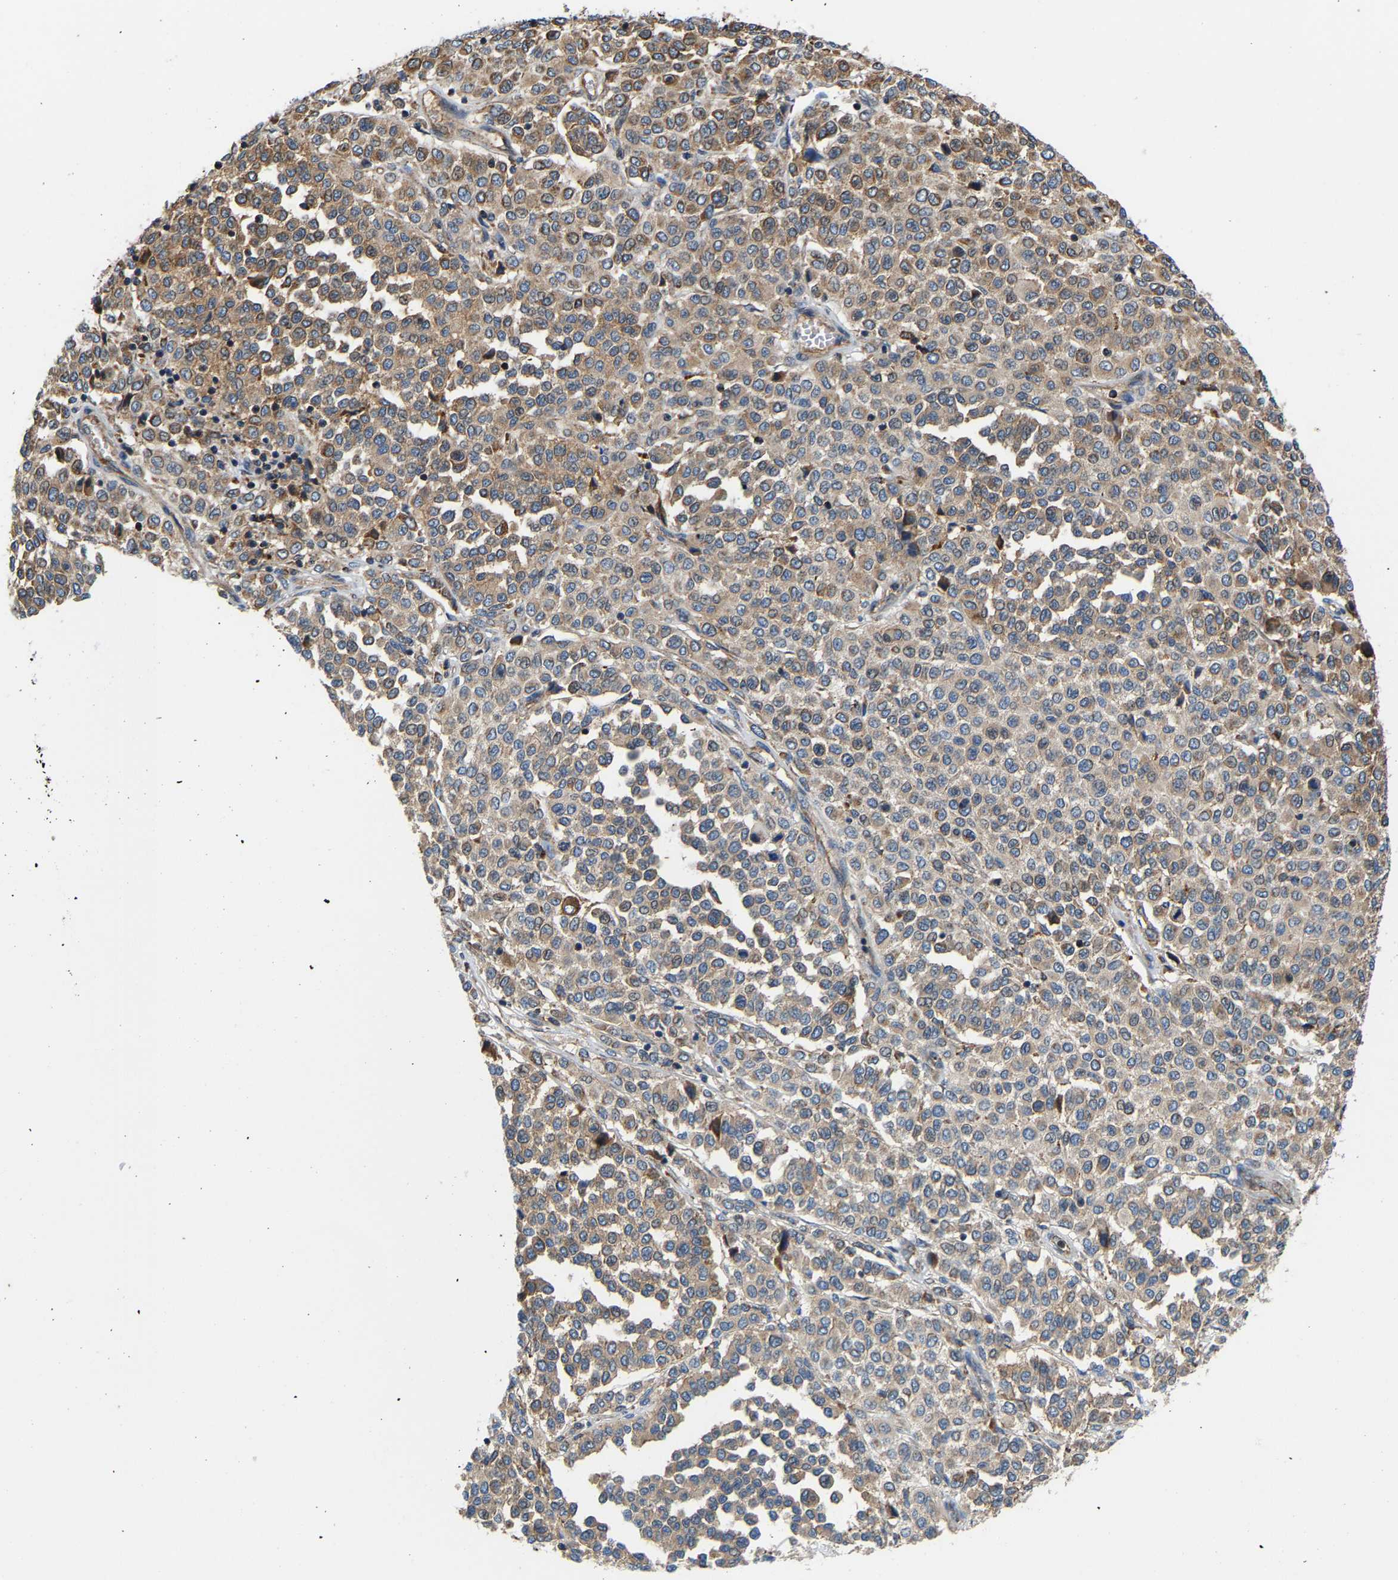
{"staining": {"intensity": "moderate", "quantity": ">75%", "location": "cytoplasmic/membranous"}, "tissue": "melanoma", "cell_type": "Tumor cells", "image_type": "cancer", "snomed": [{"axis": "morphology", "description": "Malignant melanoma, Metastatic site"}, {"axis": "topography", "description": "Pancreas"}], "caption": "High-magnification brightfield microscopy of malignant melanoma (metastatic site) stained with DAB (3,3'-diaminobenzidine) (brown) and counterstained with hematoxylin (blue). tumor cells exhibit moderate cytoplasmic/membranous expression is identified in approximately>75% of cells.", "gene": "DPP7", "patient": {"sex": "female", "age": 30}}